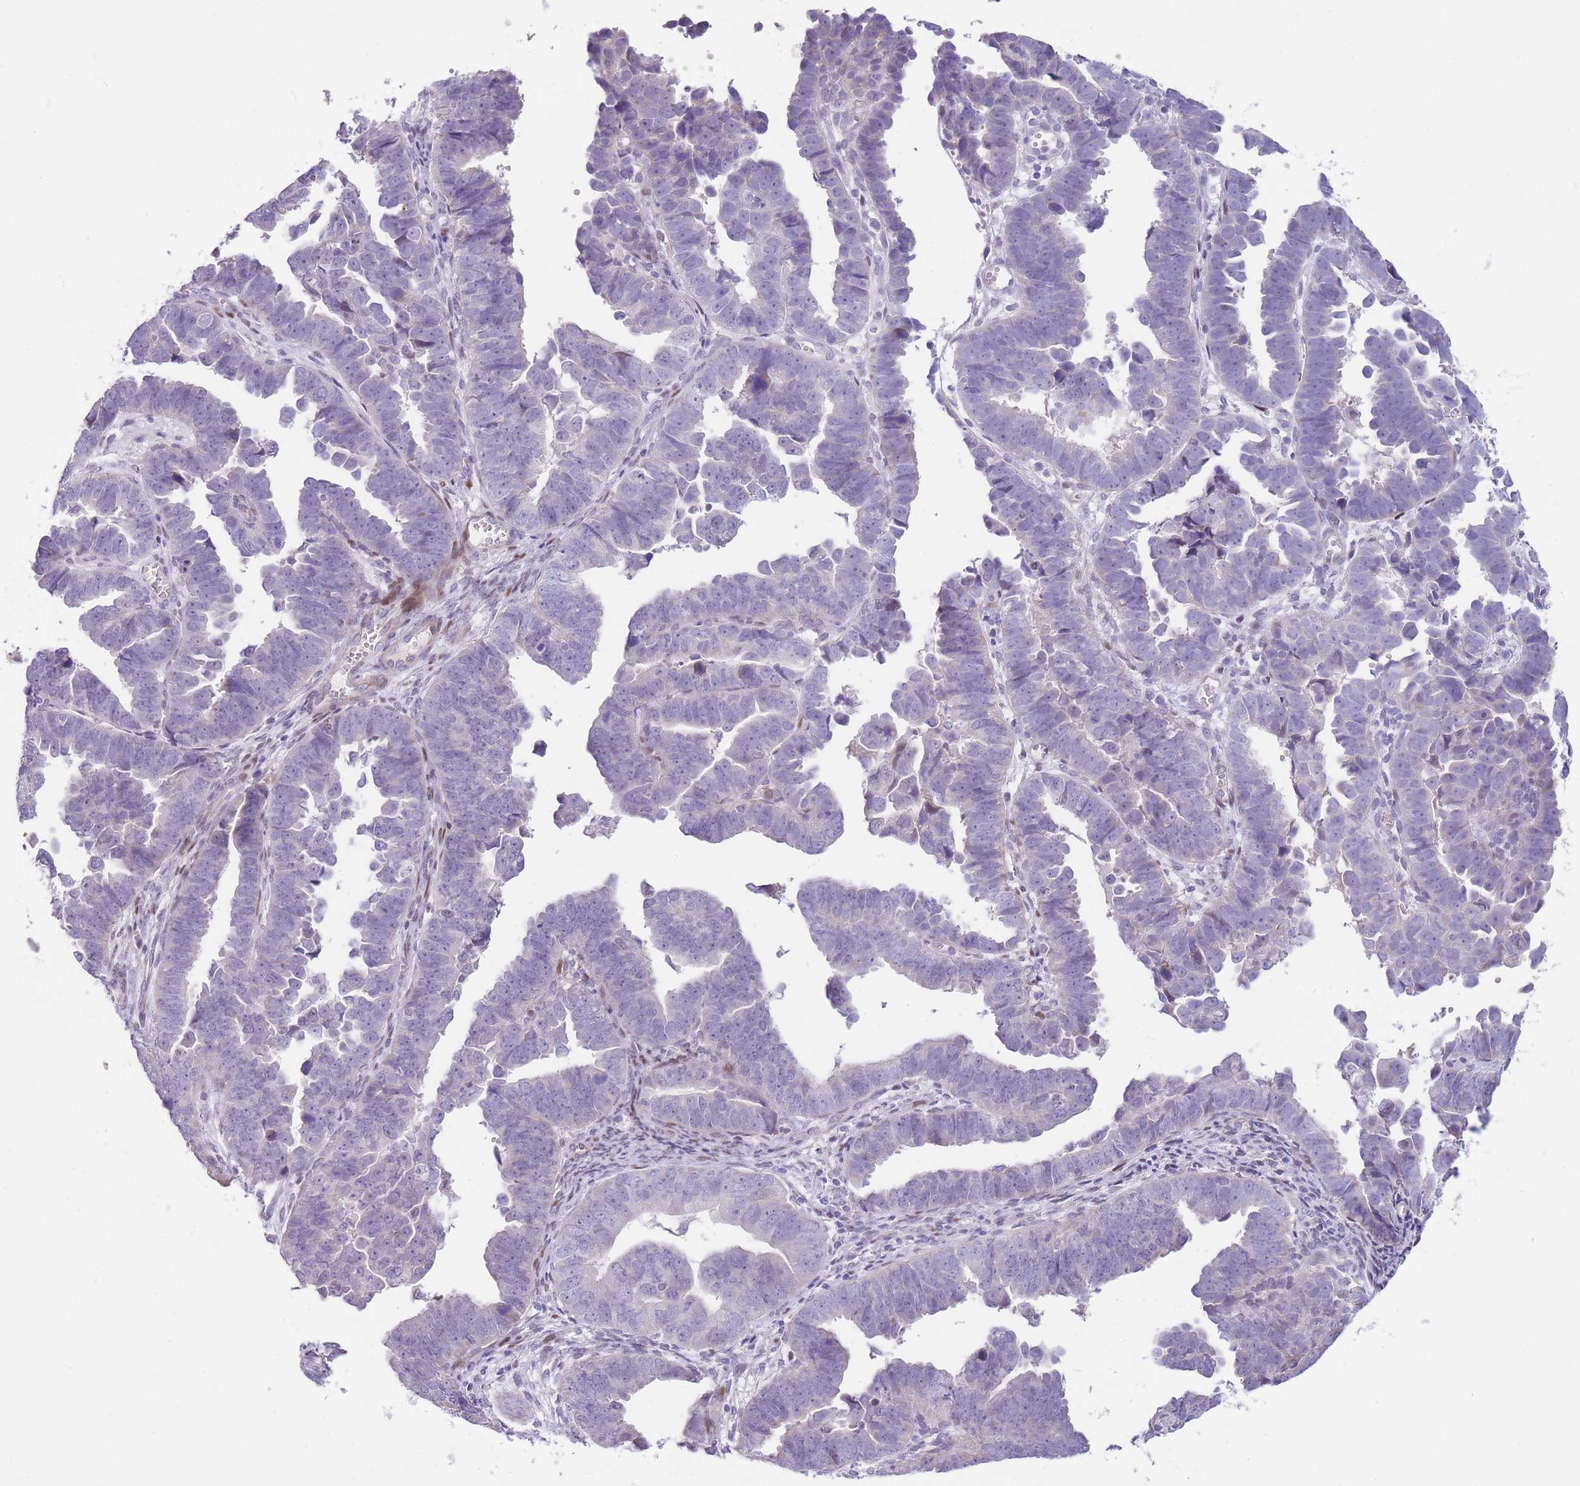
{"staining": {"intensity": "negative", "quantity": "none", "location": "none"}, "tissue": "endometrial cancer", "cell_type": "Tumor cells", "image_type": "cancer", "snomed": [{"axis": "morphology", "description": "Adenocarcinoma, NOS"}, {"axis": "topography", "description": "Endometrium"}], "caption": "This is a micrograph of IHC staining of endometrial adenocarcinoma, which shows no expression in tumor cells.", "gene": "SHCBP1", "patient": {"sex": "female", "age": 75}}